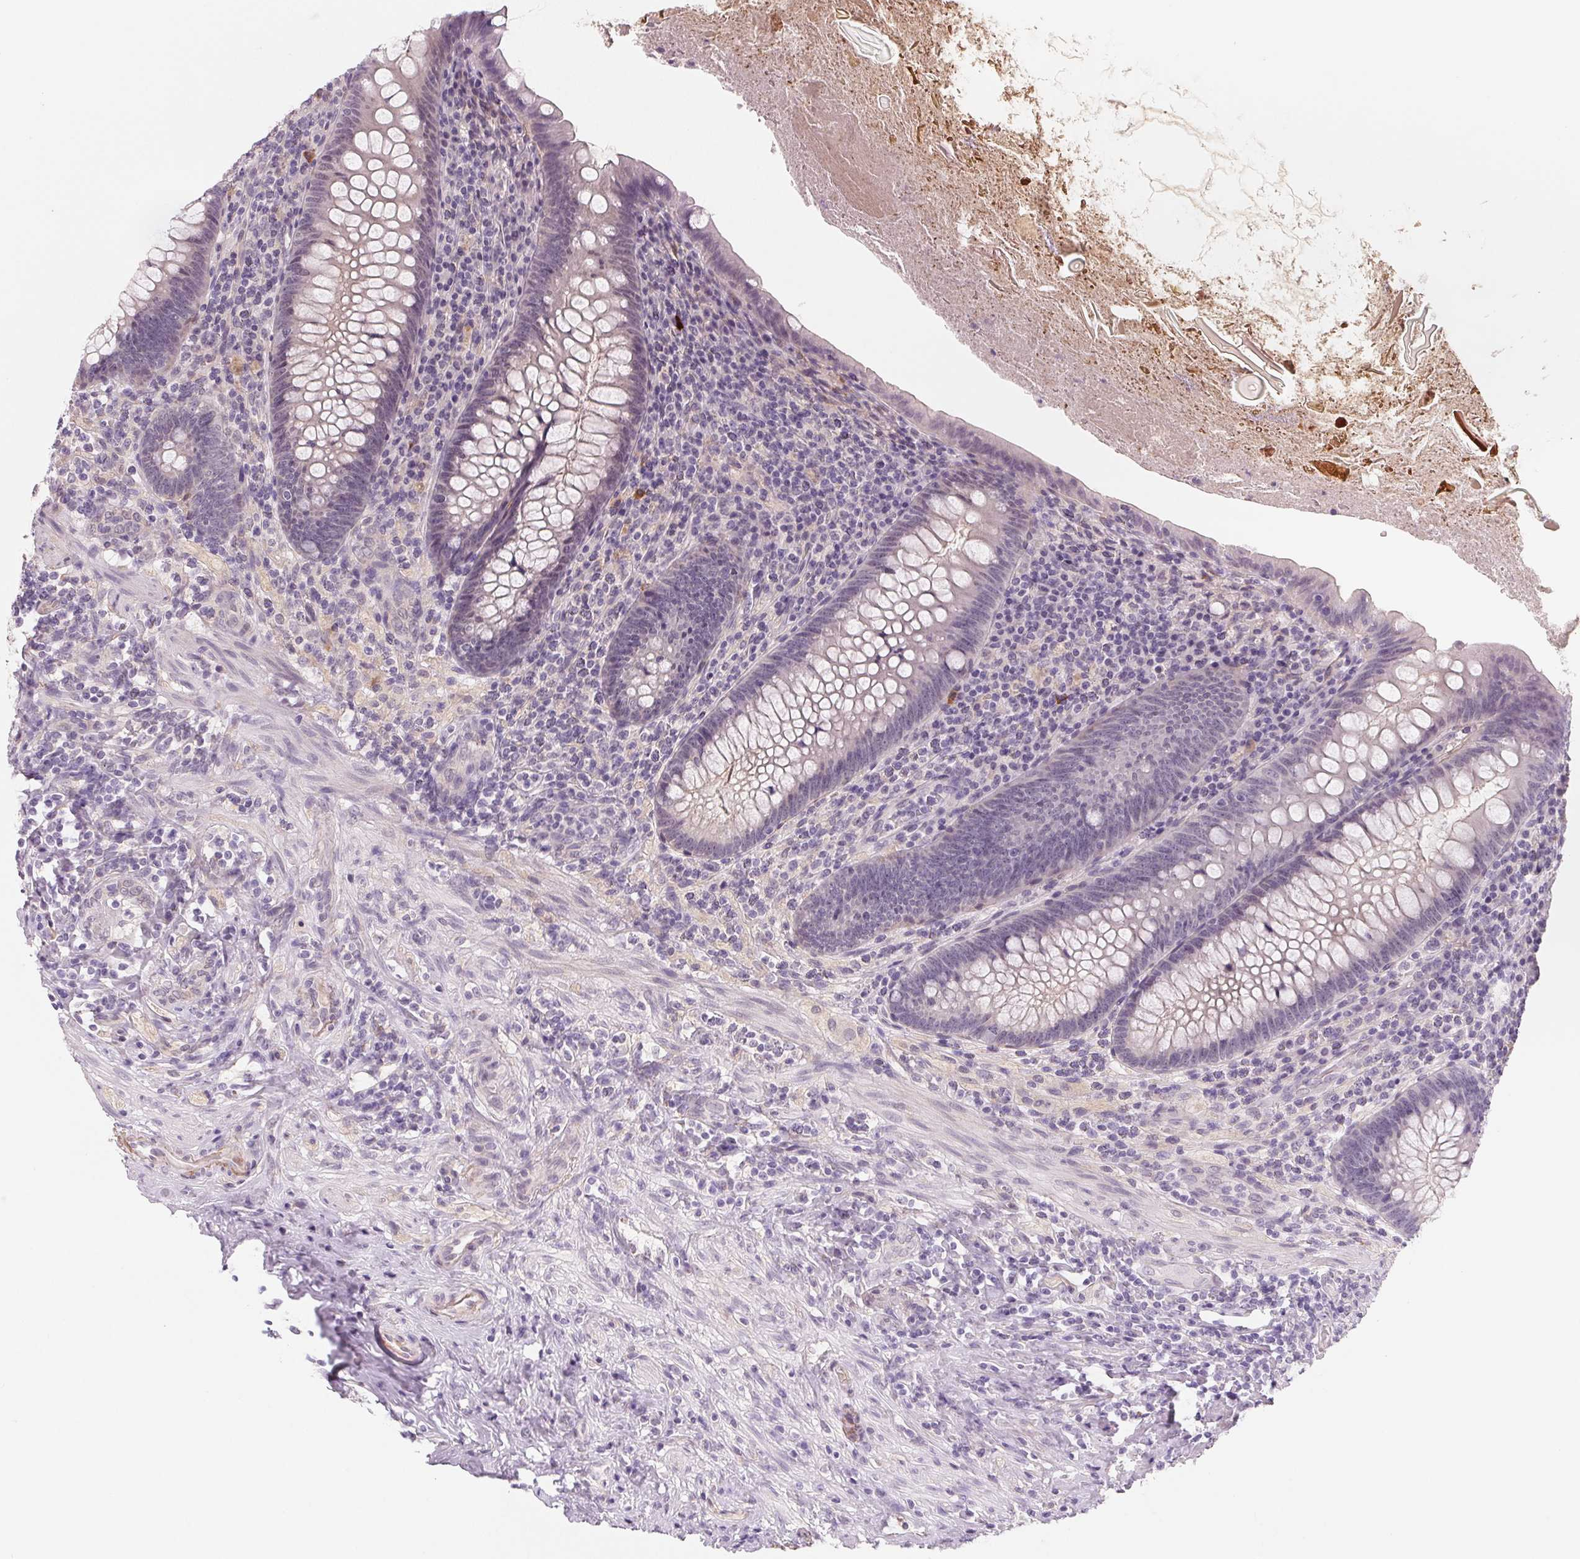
{"staining": {"intensity": "negative", "quantity": "none", "location": "none"}, "tissue": "appendix", "cell_type": "Glandular cells", "image_type": "normal", "snomed": [{"axis": "morphology", "description": "Normal tissue, NOS"}, {"axis": "topography", "description": "Appendix"}], "caption": "Immunohistochemistry of unremarkable human appendix reveals no expression in glandular cells.", "gene": "CFC1B", "patient": {"sex": "male", "age": 47}}